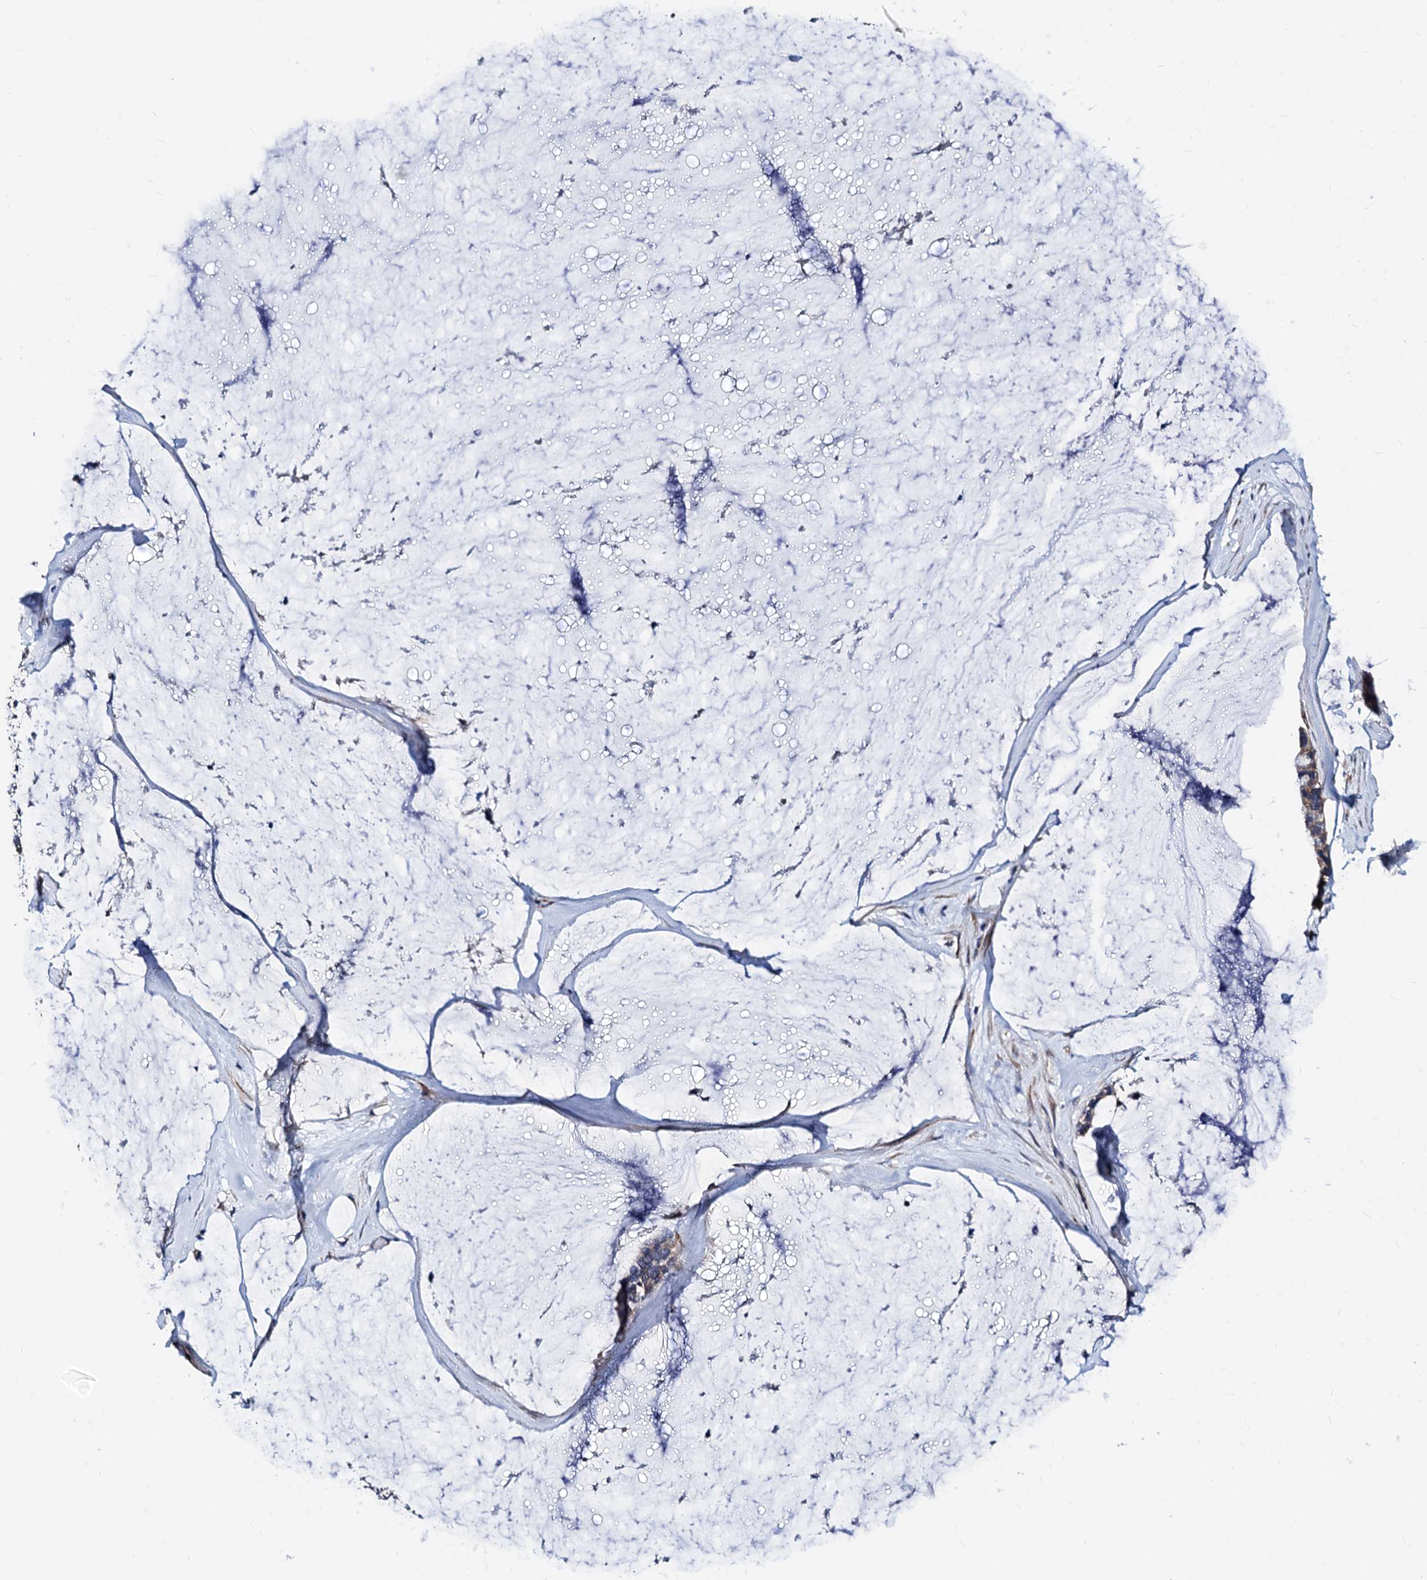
{"staining": {"intensity": "weak", "quantity": "<25%", "location": "cytoplasmic/membranous"}, "tissue": "ovarian cancer", "cell_type": "Tumor cells", "image_type": "cancer", "snomed": [{"axis": "morphology", "description": "Cystadenocarcinoma, mucinous, NOS"}, {"axis": "topography", "description": "Ovary"}], "caption": "Image shows no protein positivity in tumor cells of ovarian cancer (mucinous cystadenocarcinoma) tissue.", "gene": "AKAP11", "patient": {"sex": "female", "age": 39}}